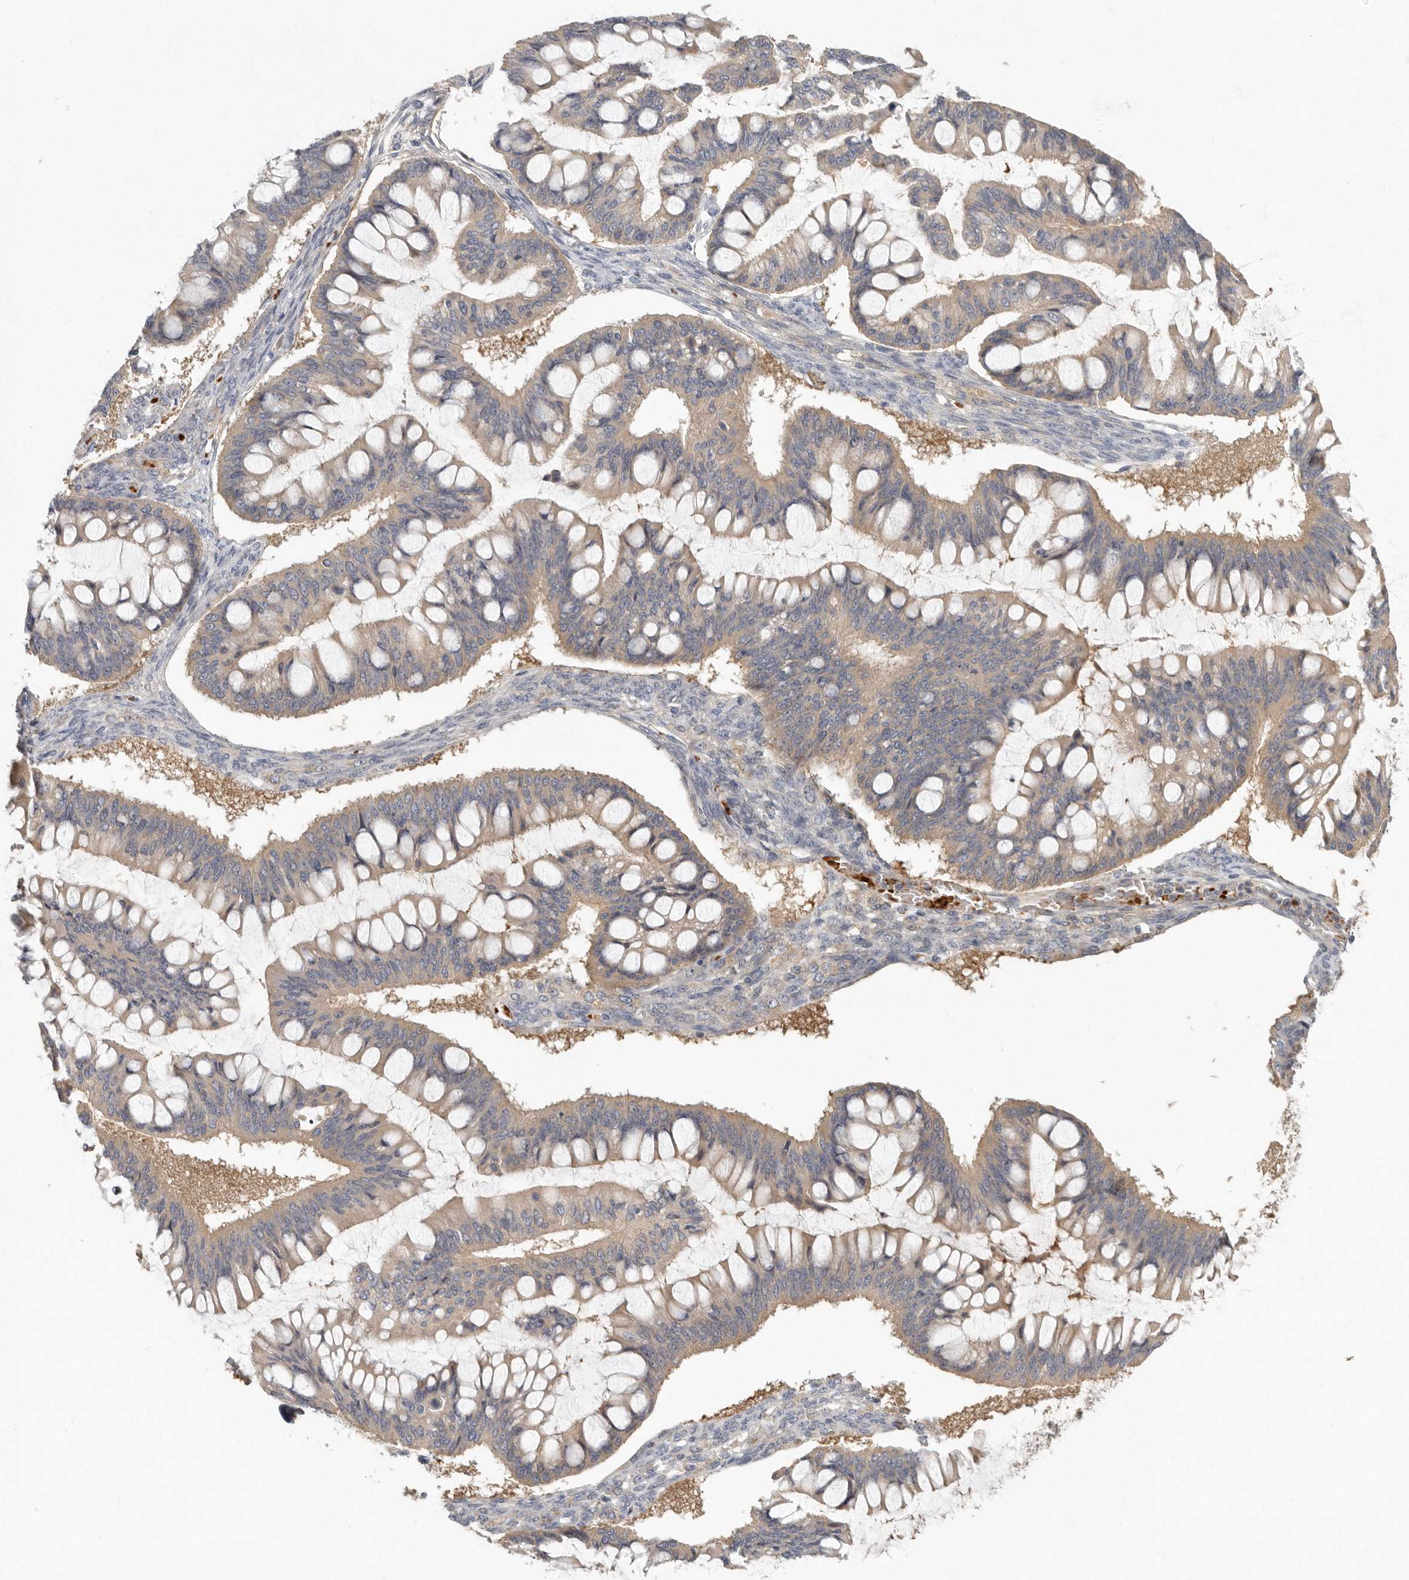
{"staining": {"intensity": "weak", "quantity": ">75%", "location": "cytoplasmic/membranous"}, "tissue": "ovarian cancer", "cell_type": "Tumor cells", "image_type": "cancer", "snomed": [{"axis": "morphology", "description": "Cystadenocarcinoma, mucinous, NOS"}, {"axis": "topography", "description": "Ovary"}], "caption": "Immunohistochemistry (IHC) staining of ovarian mucinous cystadenocarcinoma, which displays low levels of weak cytoplasmic/membranous positivity in about >75% of tumor cells indicating weak cytoplasmic/membranous protein staining. The staining was performed using DAB (3,3'-diaminobenzidine) (brown) for protein detection and nuclei were counterstained in hematoxylin (blue).", "gene": "CFAP298", "patient": {"sex": "female", "age": 73}}